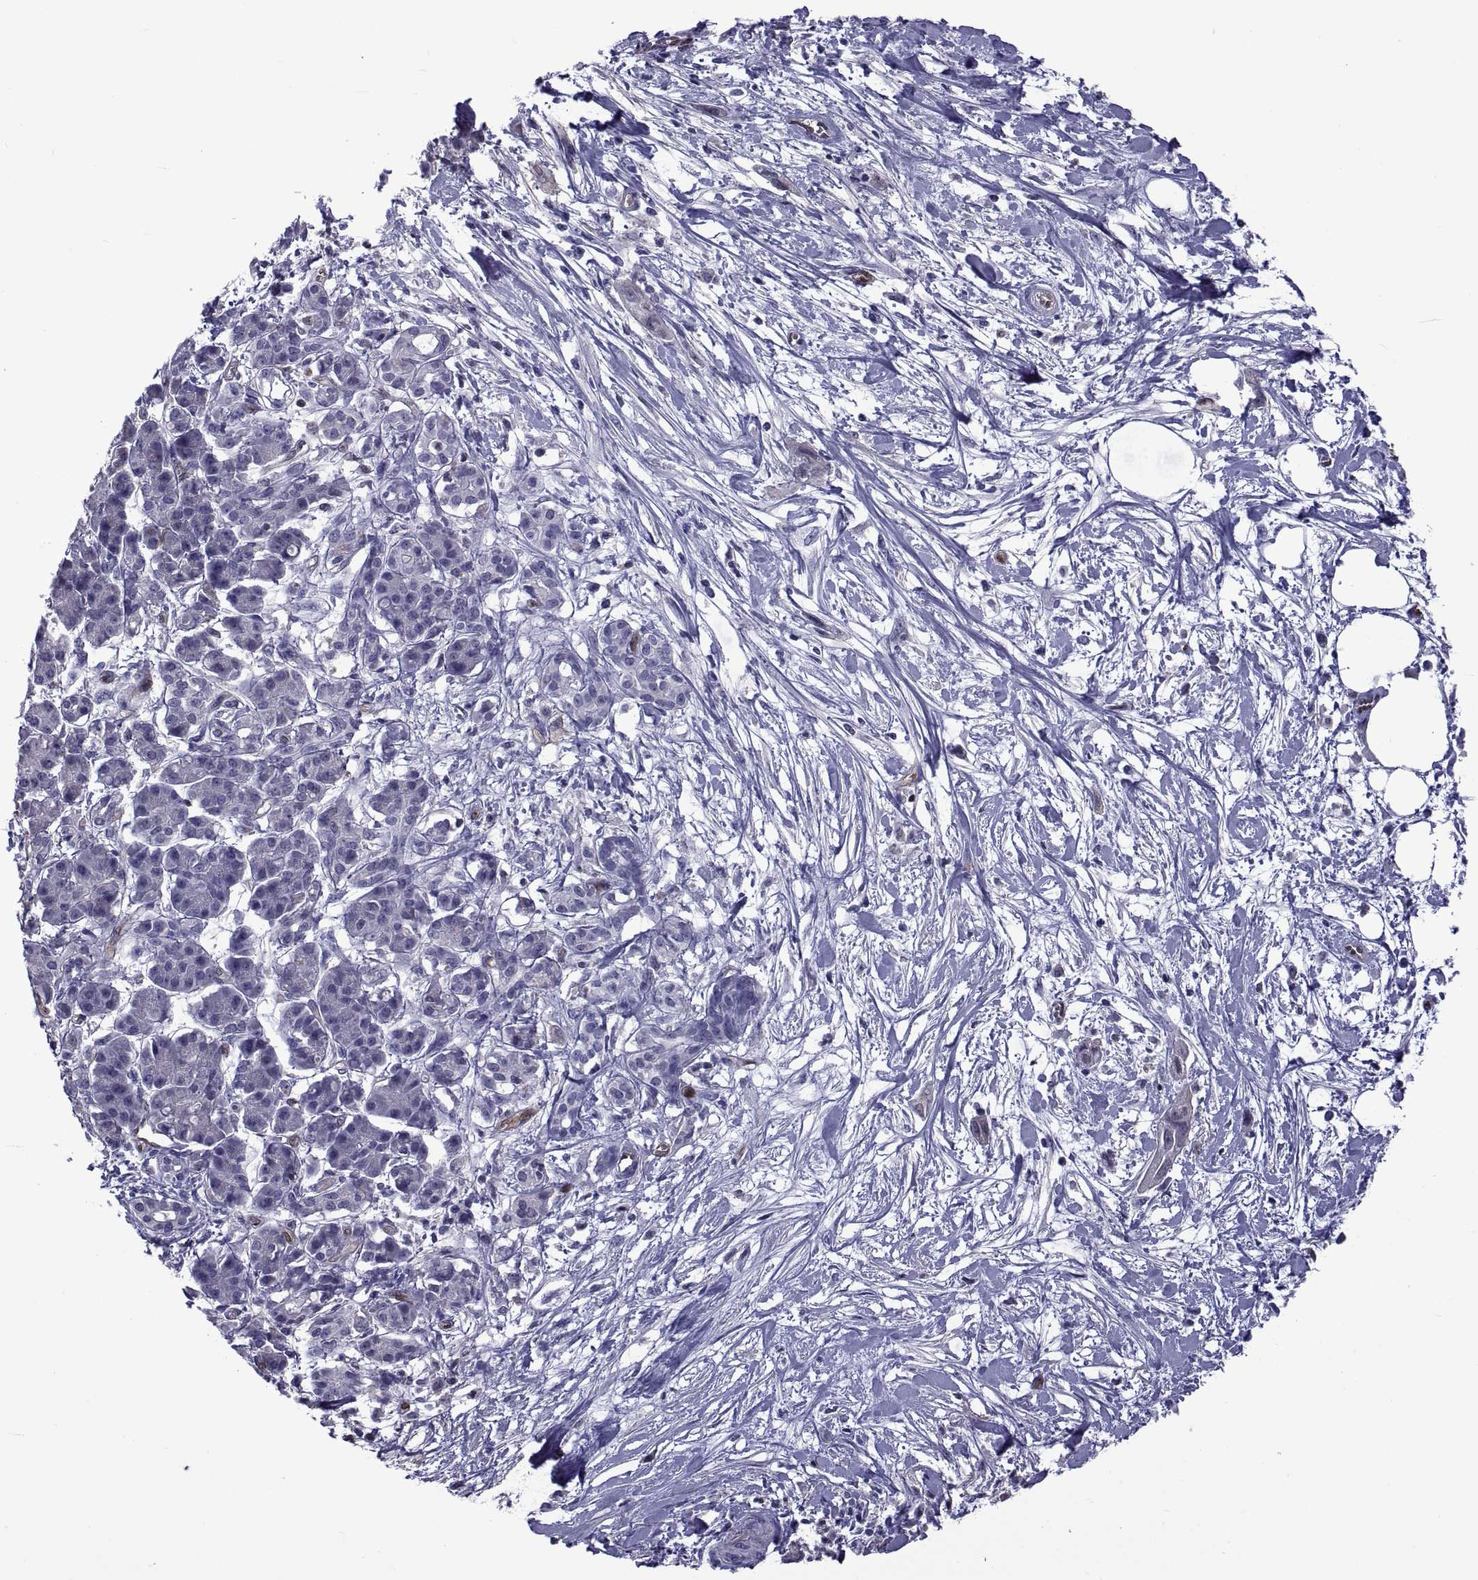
{"staining": {"intensity": "negative", "quantity": "none", "location": "none"}, "tissue": "pancreatic cancer", "cell_type": "Tumor cells", "image_type": "cancer", "snomed": [{"axis": "morphology", "description": "Normal tissue, NOS"}, {"axis": "morphology", "description": "Adenocarcinoma, NOS"}, {"axis": "topography", "description": "Lymph node"}, {"axis": "topography", "description": "Pancreas"}], "caption": "Tumor cells are negative for protein expression in human pancreatic adenocarcinoma.", "gene": "LCN9", "patient": {"sex": "female", "age": 58}}